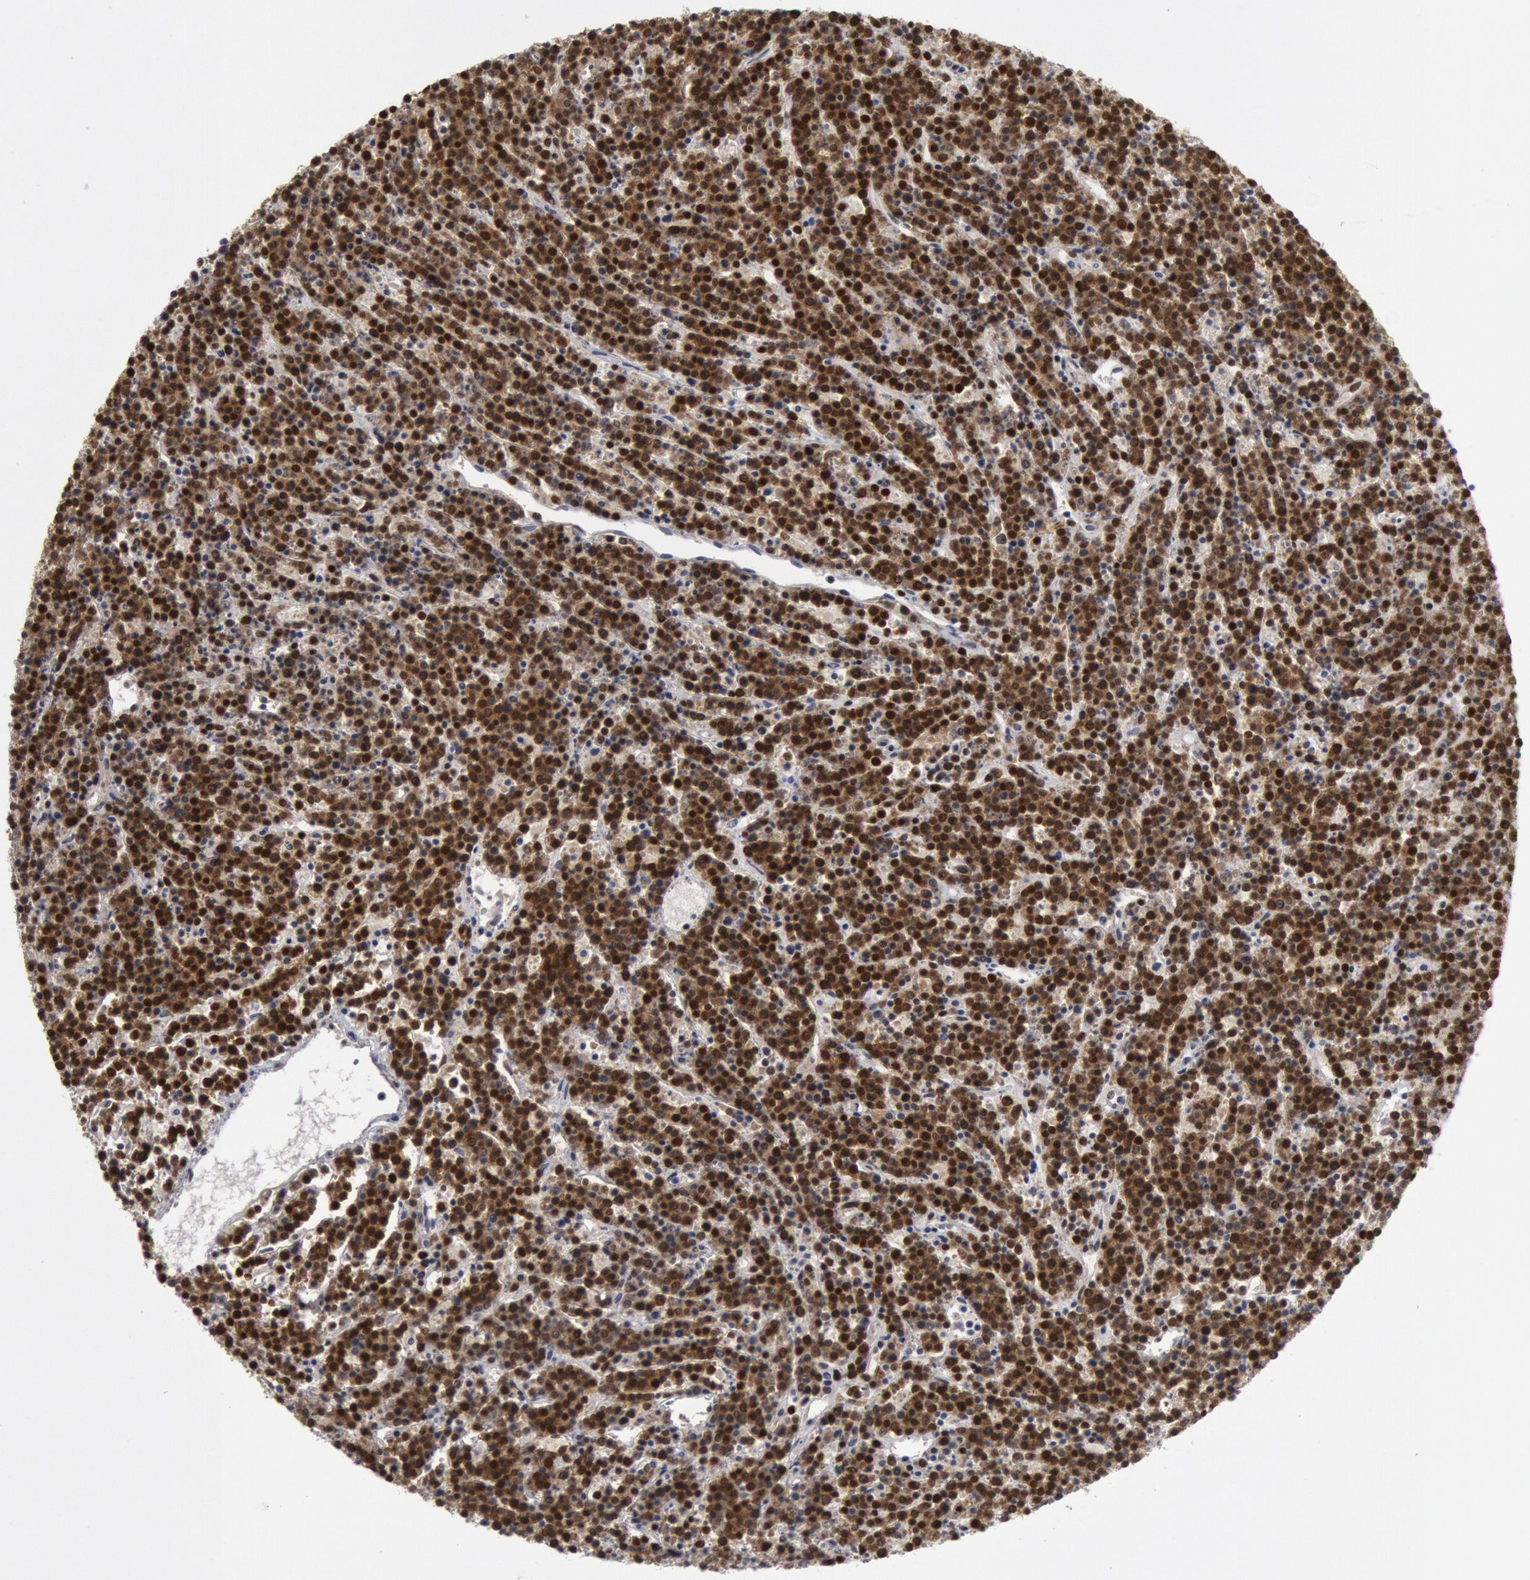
{"staining": {"intensity": "strong", "quantity": ">75%", "location": "nuclear"}, "tissue": "lymphoma", "cell_type": "Tumor cells", "image_type": "cancer", "snomed": [{"axis": "morphology", "description": "Malignant lymphoma, non-Hodgkin's type, High grade"}, {"axis": "topography", "description": "Ovary"}], "caption": "An image of malignant lymphoma, non-Hodgkin's type (high-grade) stained for a protein displays strong nuclear brown staining in tumor cells. Ihc stains the protein of interest in brown and the nuclei are stained blue.", "gene": "WDHD1", "patient": {"sex": "female", "age": 56}}